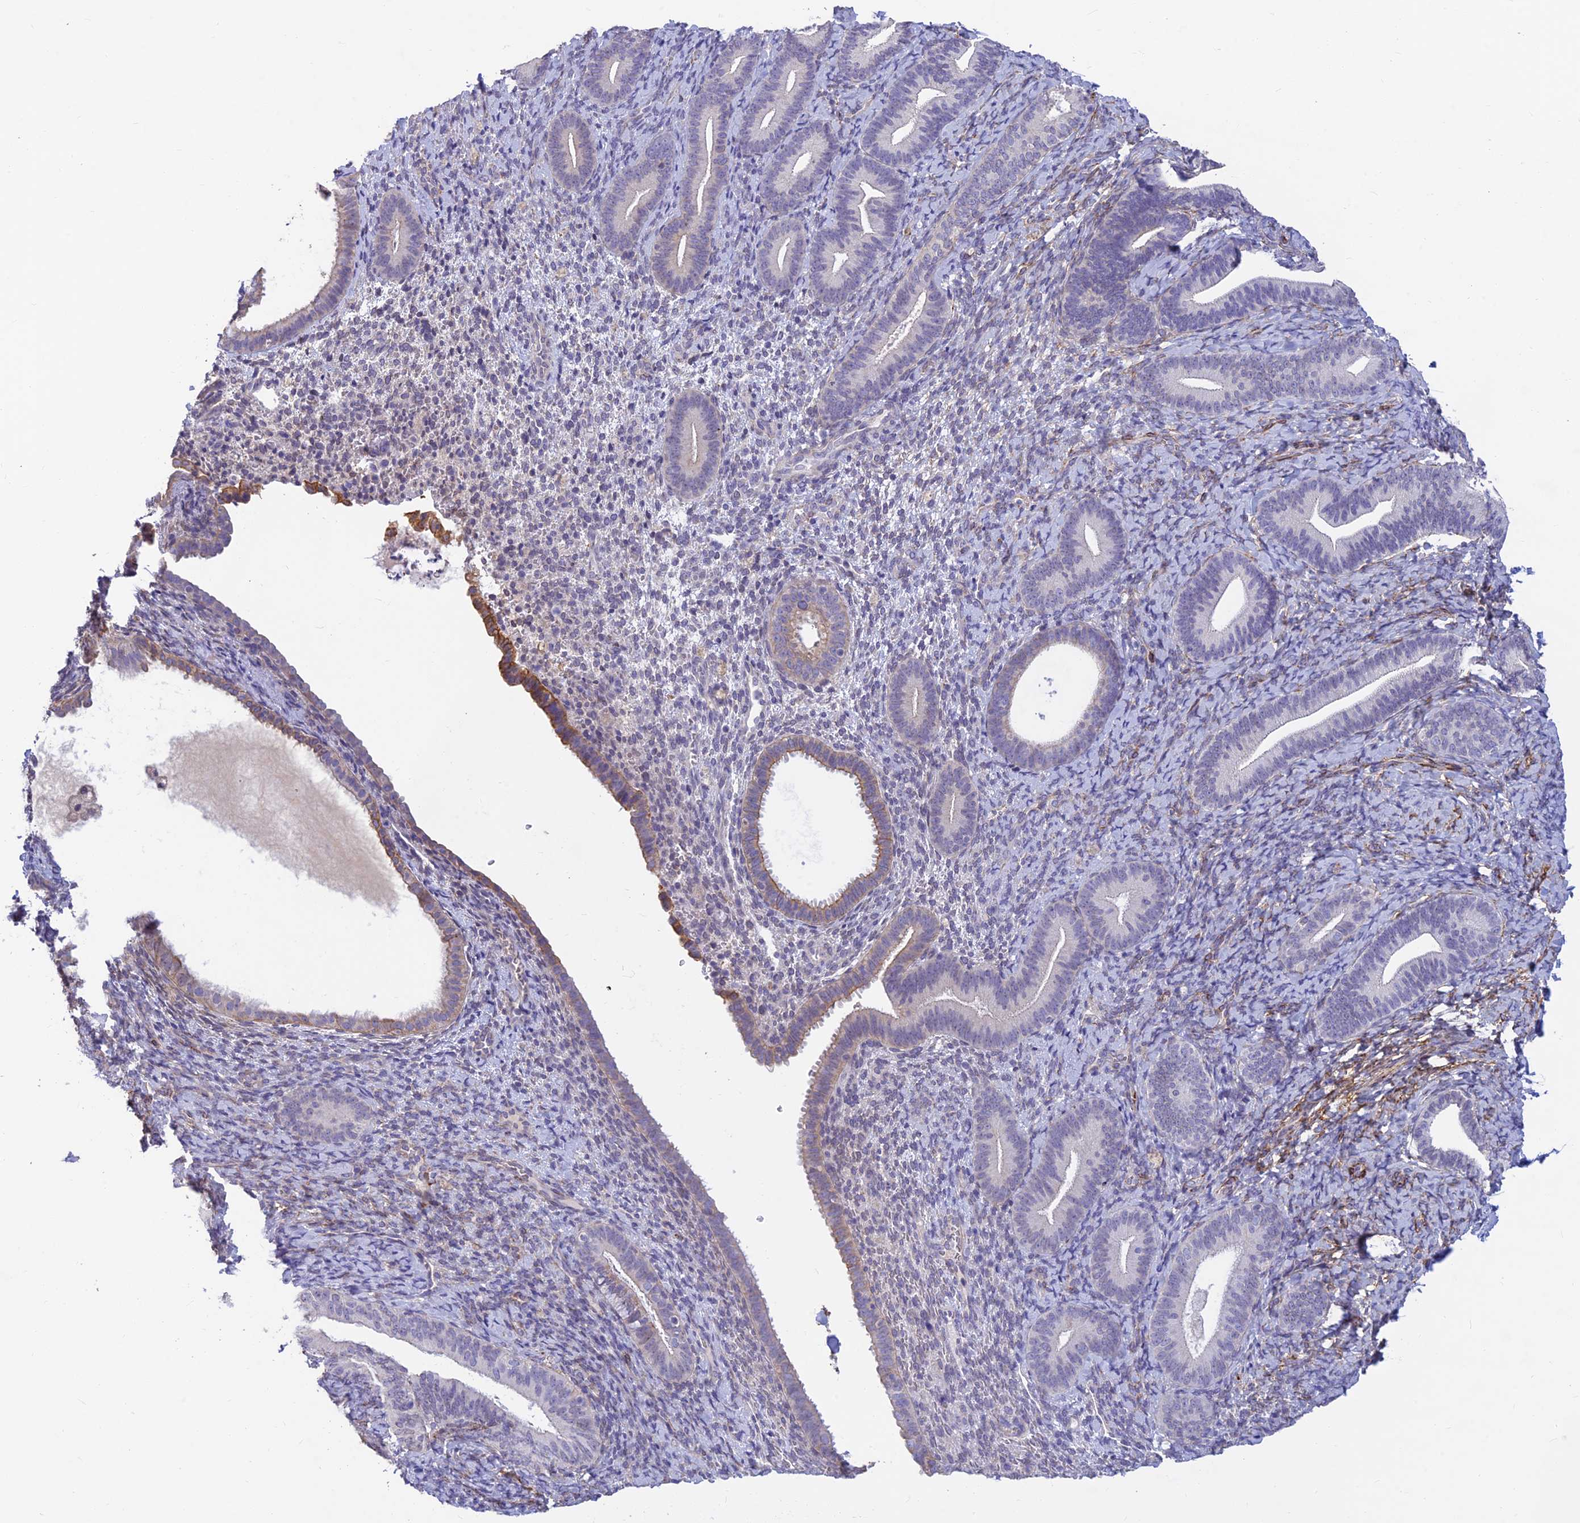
{"staining": {"intensity": "negative", "quantity": "none", "location": "none"}, "tissue": "endometrium", "cell_type": "Cells in endometrial stroma", "image_type": "normal", "snomed": [{"axis": "morphology", "description": "Normal tissue, NOS"}, {"axis": "topography", "description": "Endometrium"}], "caption": "DAB (3,3'-diaminobenzidine) immunohistochemical staining of normal human endometrium exhibits no significant positivity in cells in endometrial stroma.", "gene": "ALDH1L2", "patient": {"sex": "female", "age": 65}}